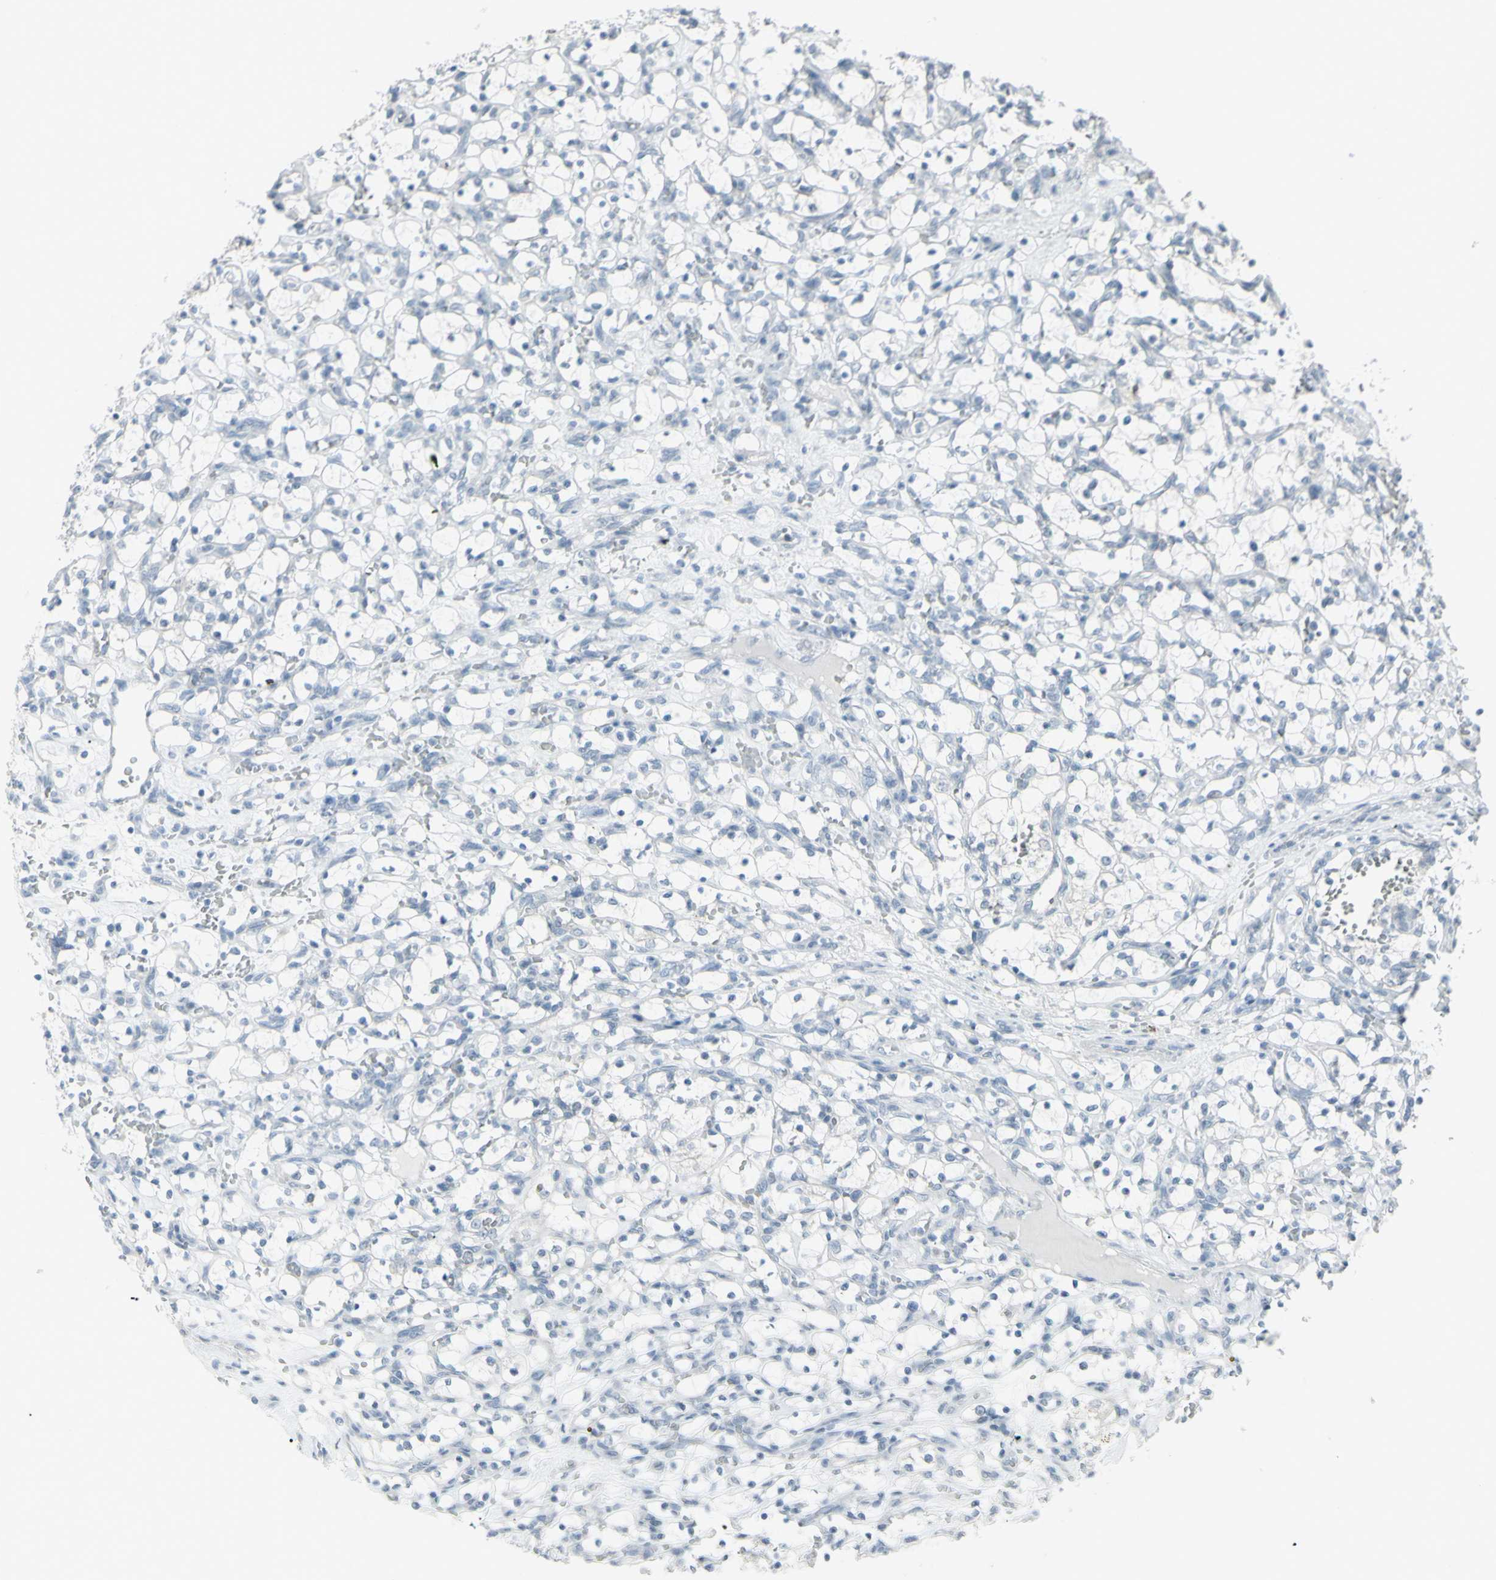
{"staining": {"intensity": "negative", "quantity": "none", "location": "none"}, "tissue": "renal cancer", "cell_type": "Tumor cells", "image_type": "cancer", "snomed": [{"axis": "morphology", "description": "Adenocarcinoma, NOS"}, {"axis": "topography", "description": "Kidney"}], "caption": "This image is of renal adenocarcinoma stained with IHC to label a protein in brown with the nuclei are counter-stained blue. There is no positivity in tumor cells.", "gene": "RAB3A", "patient": {"sex": "female", "age": 69}}